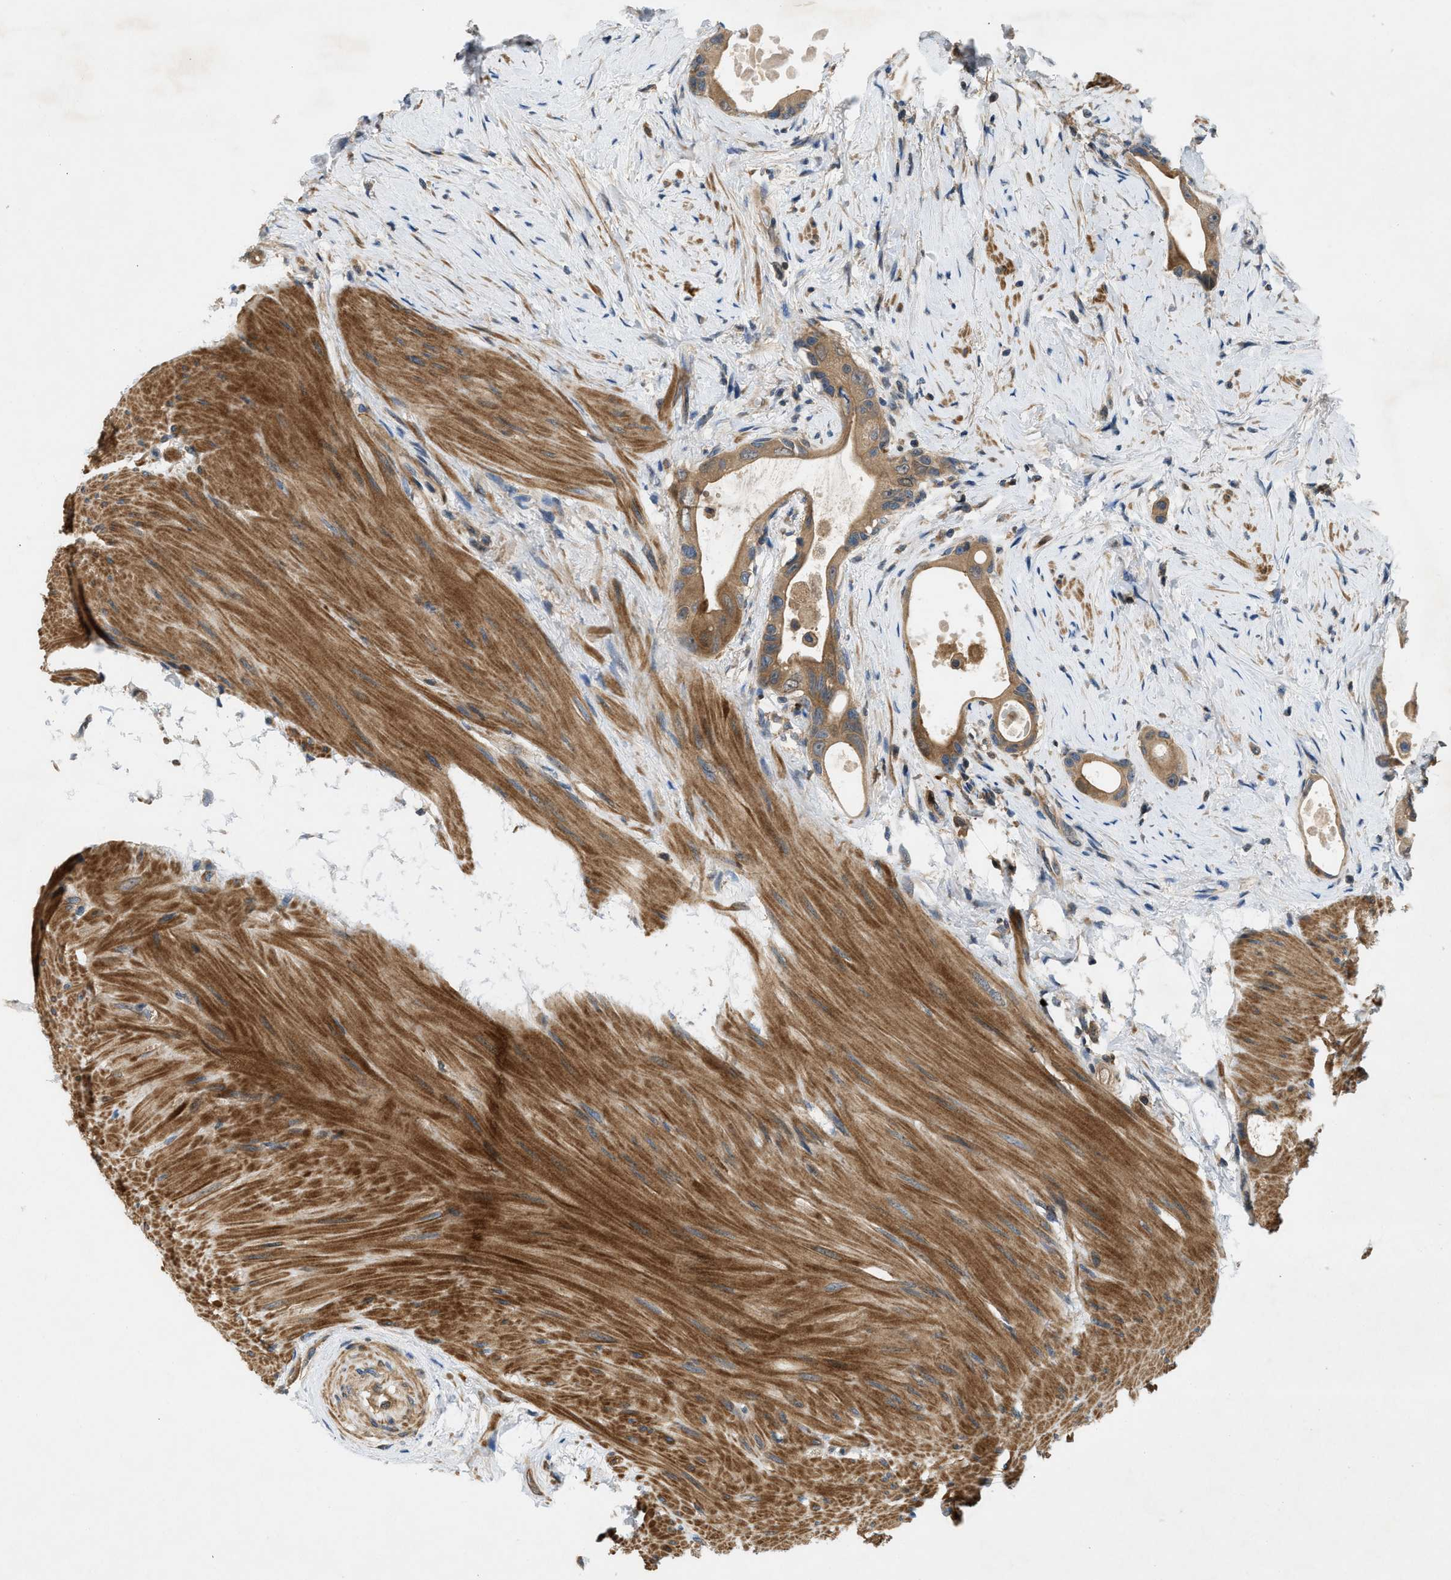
{"staining": {"intensity": "moderate", "quantity": ">75%", "location": "cytoplasmic/membranous"}, "tissue": "colorectal cancer", "cell_type": "Tumor cells", "image_type": "cancer", "snomed": [{"axis": "morphology", "description": "Adenocarcinoma, NOS"}, {"axis": "topography", "description": "Rectum"}], "caption": "Adenocarcinoma (colorectal) stained with DAB immunohistochemistry reveals medium levels of moderate cytoplasmic/membranous positivity in approximately >75% of tumor cells.", "gene": "GPR31", "patient": {"sex": "male", "age": 51}}